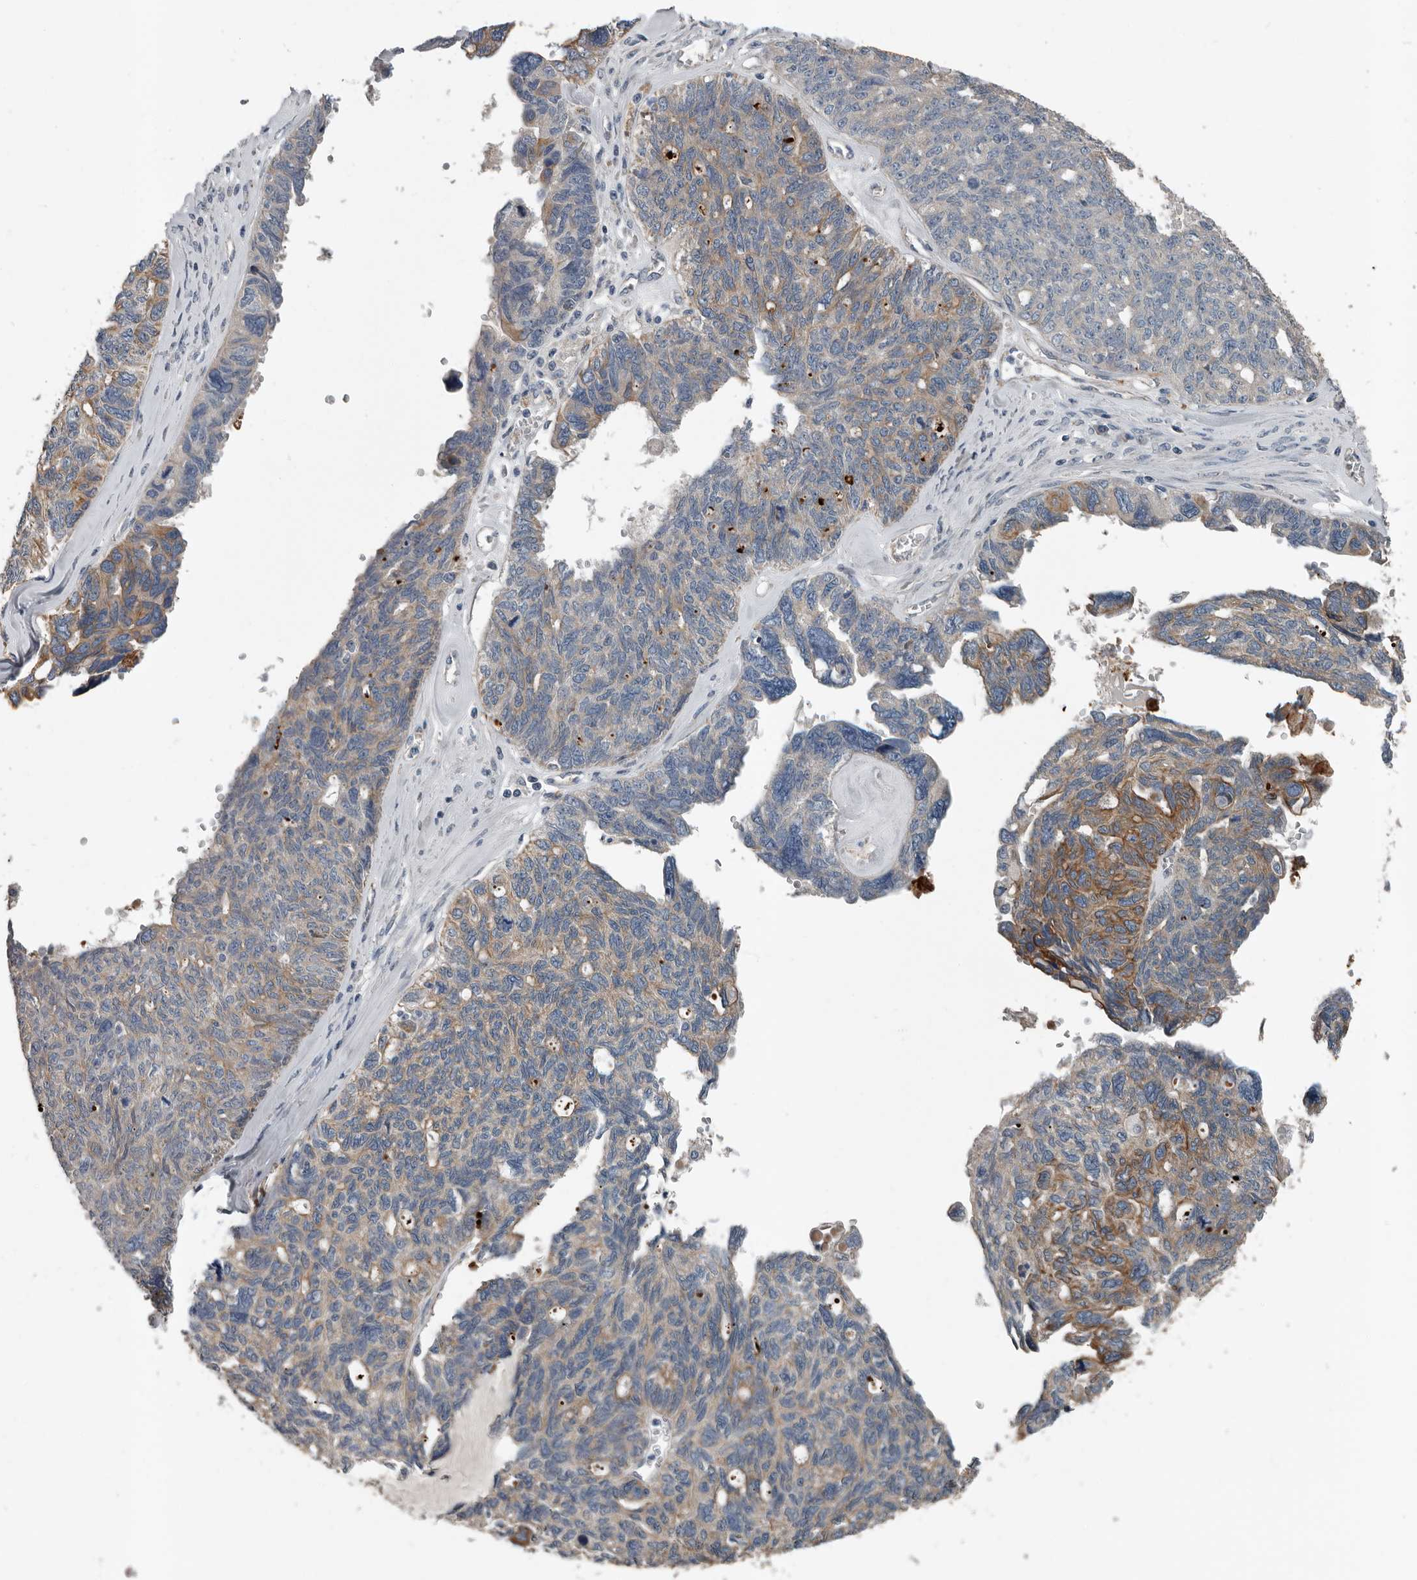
{"staining": {"intensity": "moderate", "quantity": "25%-75%", "location": "cytoplasmic/membranous"}, "tissue": "ovarian cancer", "cell_type": "Tumor cells", "image_type": "cancer", "snomed": [{"axis": "morphology", "description": "Cystadenocarcinoma, serous, NOS"}, {"axis": "topography", "description": "Ovary"}], "caption": "Ovarian serous cystadenocarcinoma stained with DAB (3,3'-diaminobenzidine) IHC exhibits medium levels of moderate cytoplasmic/membranous expression in approximately 25%-75% of tumor cells.", "gene": "DPY19L4", "patient": {"sex": "female", "age": 79}}